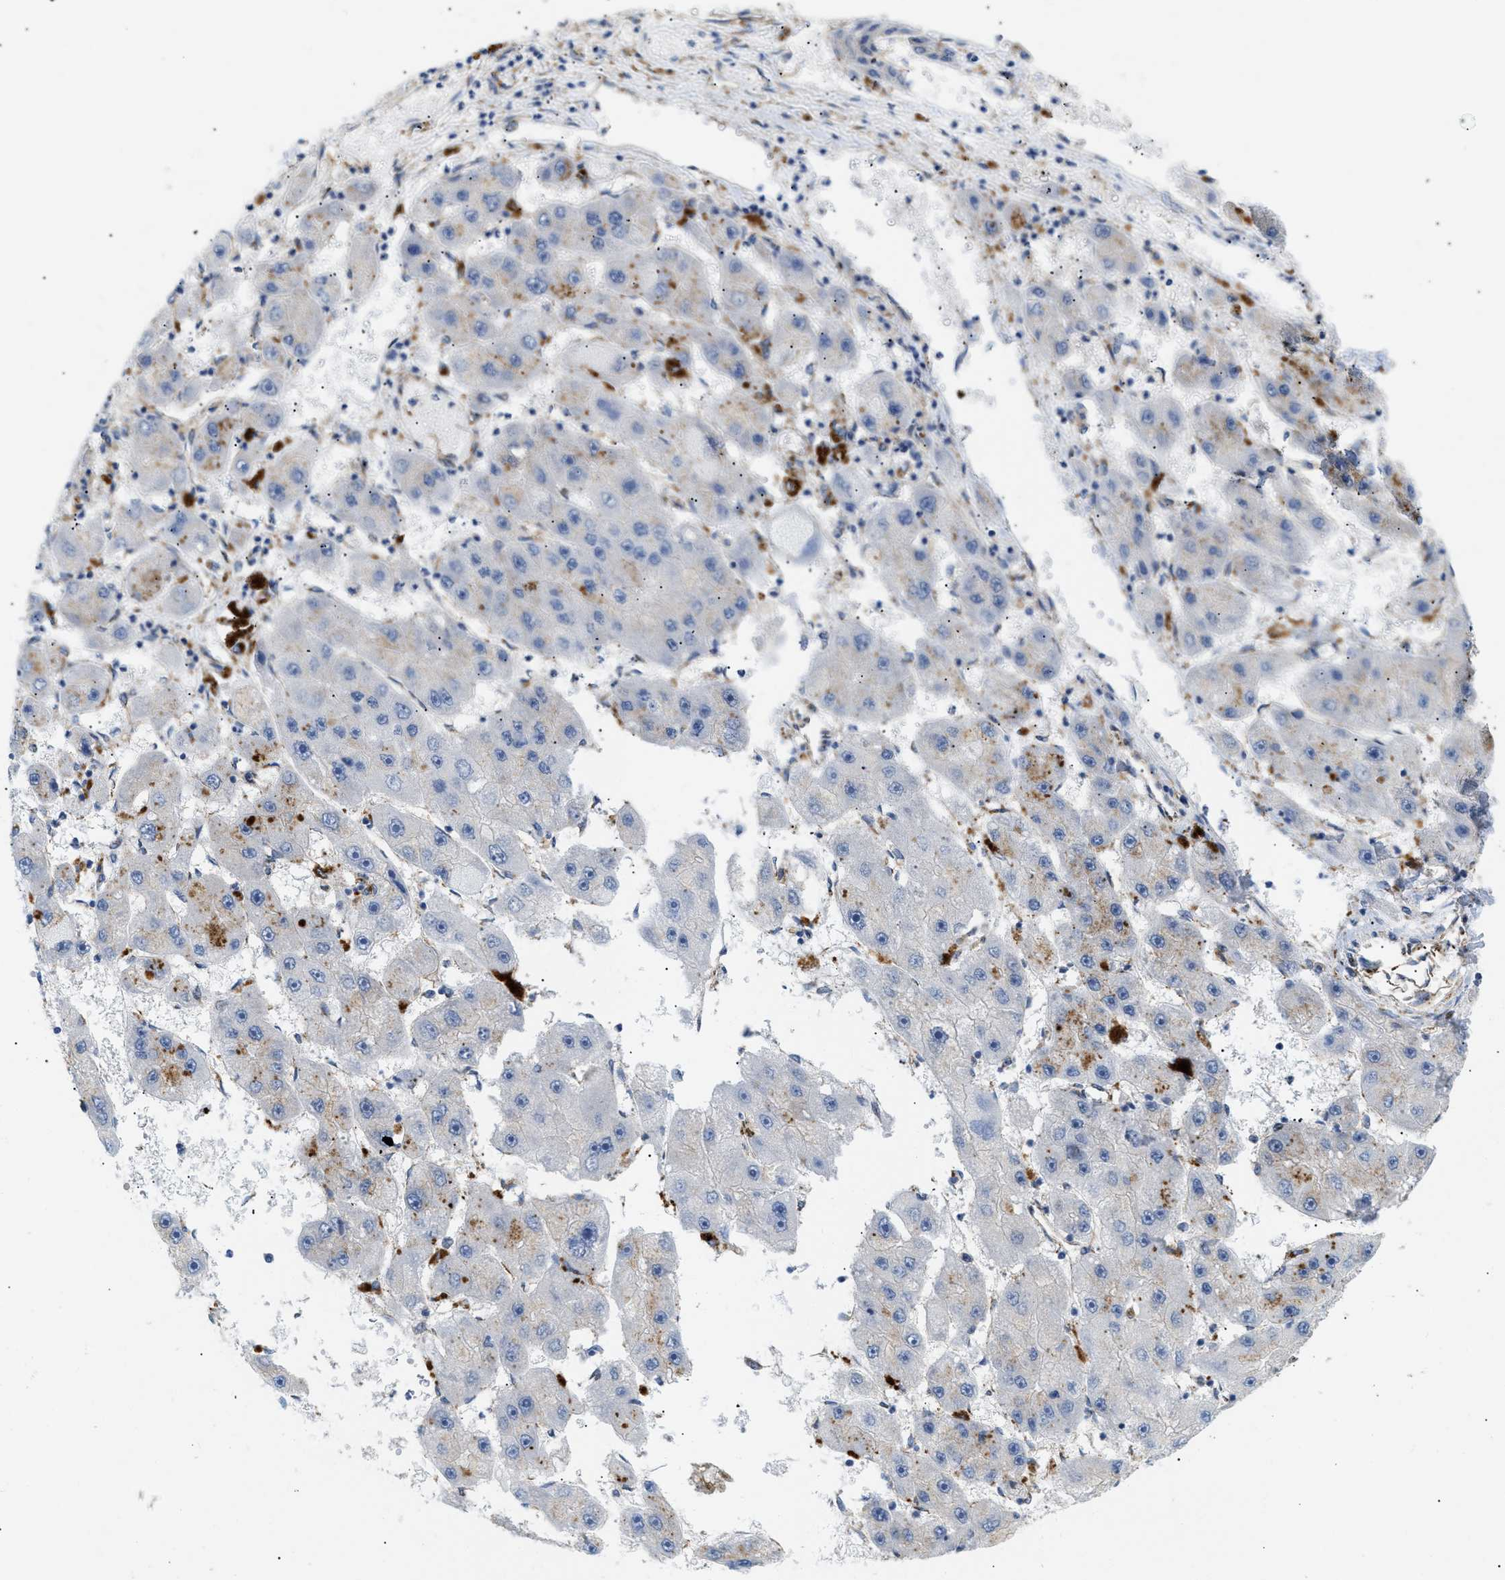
{"staining": {"intensity": "negative", "quantity": "none", "location": "none"}, "tissue": "liver cancer", "cell_type": "Tumor cells", "image_type": "cancer", "snomed": [{"axis": "morphology", "description": "Carcinoma, Hepatocellular, NOS"}, {"axis": "topography", "description": "Liver"}], "caption": "Tumor cells are negative for protein expression in human hepatocellular carcinoma (liver).", "gene": "DCTN4", "patient": {"sex": "female", "age": 61}}